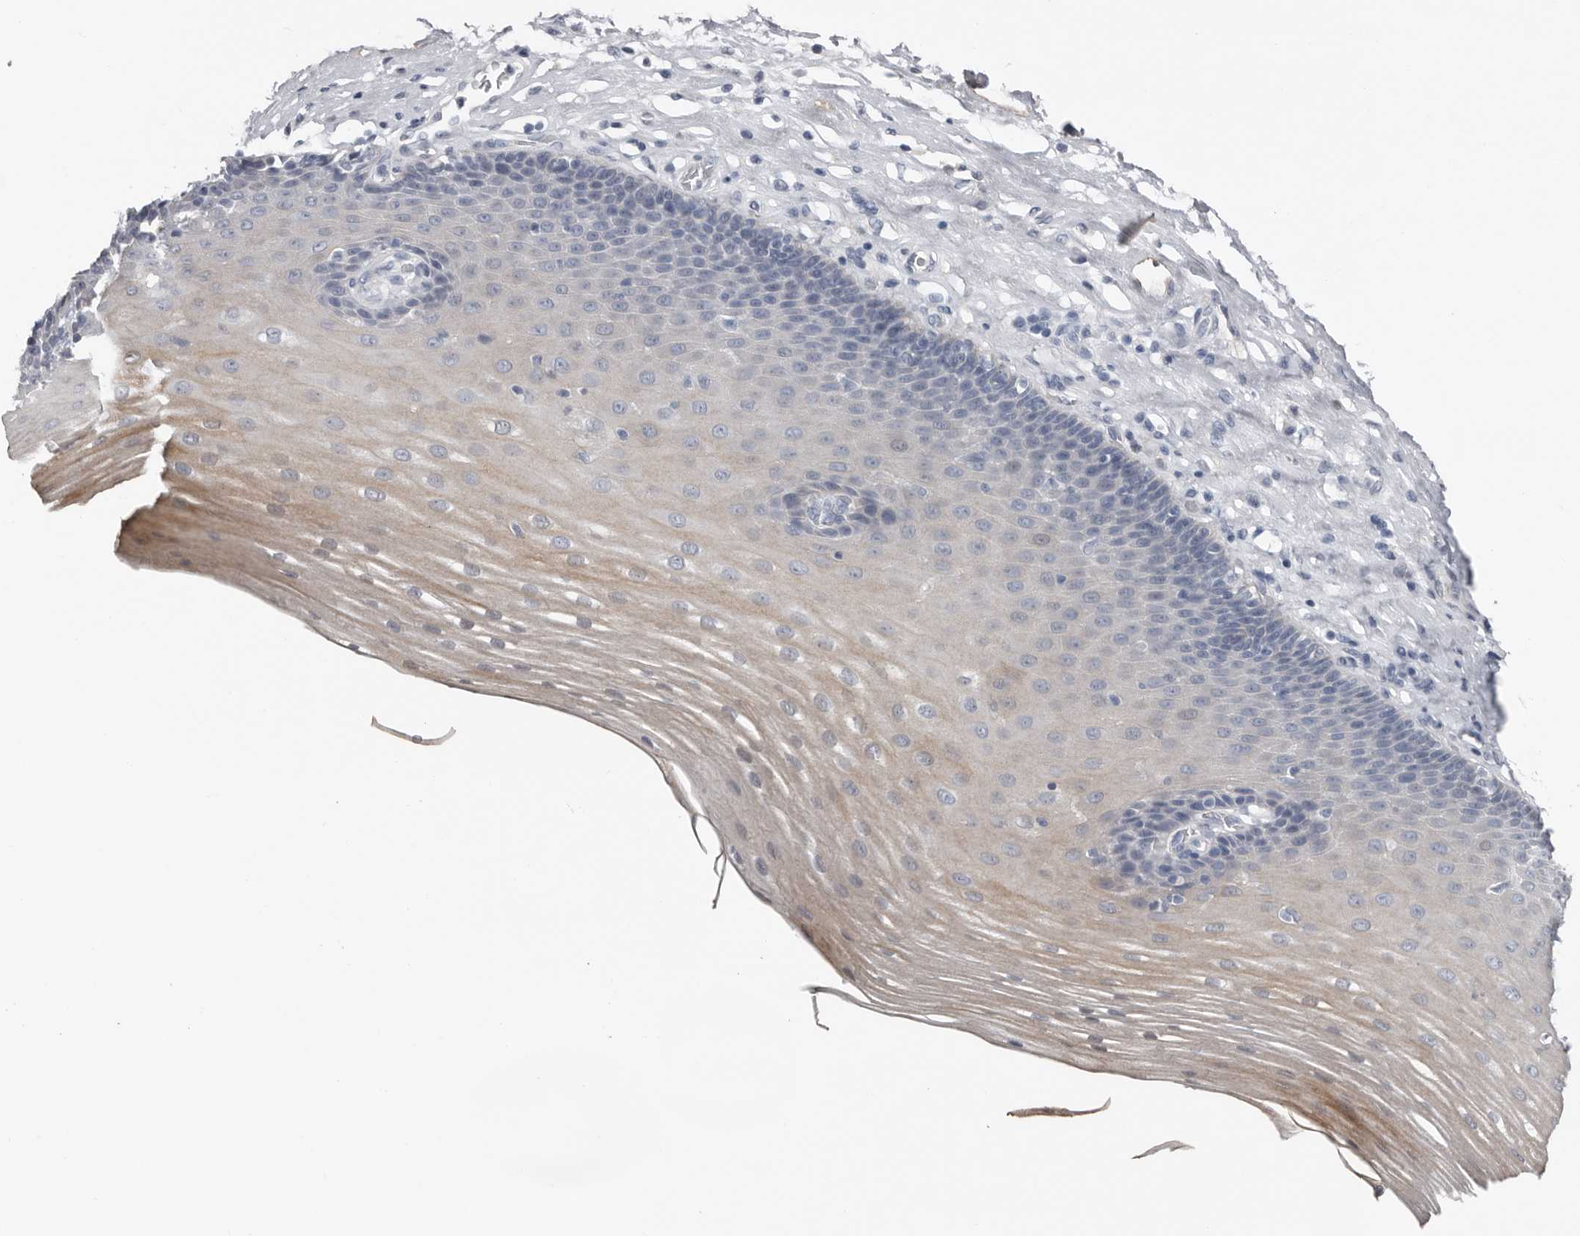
{"staining": {"intensity": "negative", "quantity": "none", "location": "none"}, "tissue": "esophagus", "cell_type": "Squamous epithelial cells", "image_type": "normal", "snomed": [{"axis": "morphology", "description": "Normal tissue, NOS"}, {"axis": "topography", "description": "Esophagus"}], "caption": "The immunohistochemistry (IHC) micrograph has no significant staining in squamous epithelial cells of esophagus. The staining was performed using DAB to visualize the protein expression in brown, while the nuclei were stained in blue with hematoxylin (Magnification: 20x).", "gene": "FABP7", "patient": {"sex": "male", "age": 62}}